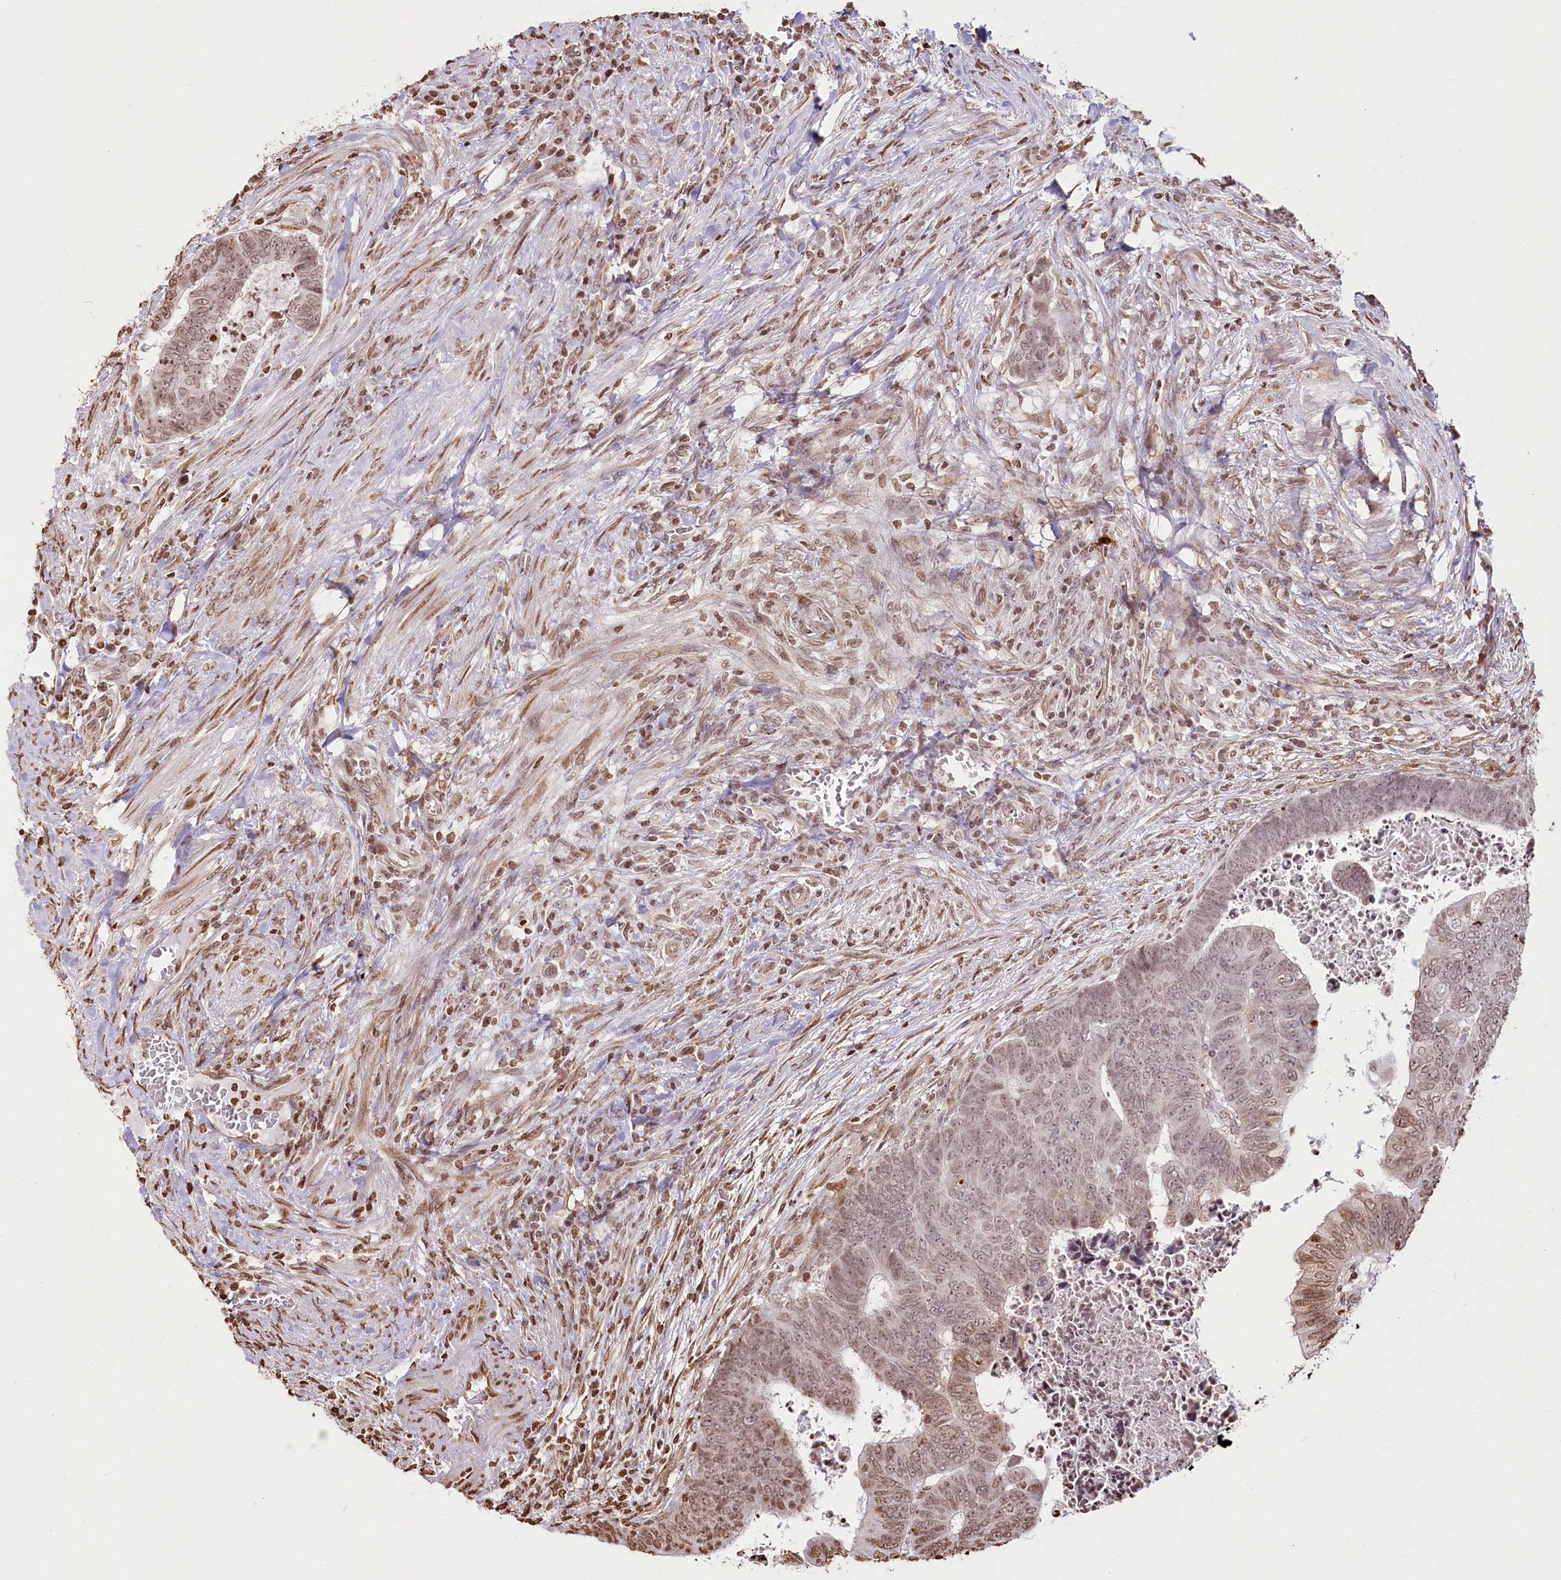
{"staining": {"intensity": "moderate", "quantity": ">75%", "location": "nuclear"}, "tissue": "colorectal cancer", "cell_type": "Tumor cells", "image_type": "cancer", "snomed": [{"axis": "morphology", "description": "Normal tissue, NOS"}, {"axis": "morphology", "description": "Adenocarcinoma, NOS"}, {"axis": "topography", "description": "Rectum"}], "caption": "Moderate nuclear staining is present in about >75% of tumor cells in adenocarcinoma (colorectal).", "gene": "FAM13A", "patient": {"sex": "female", "age": 65}}